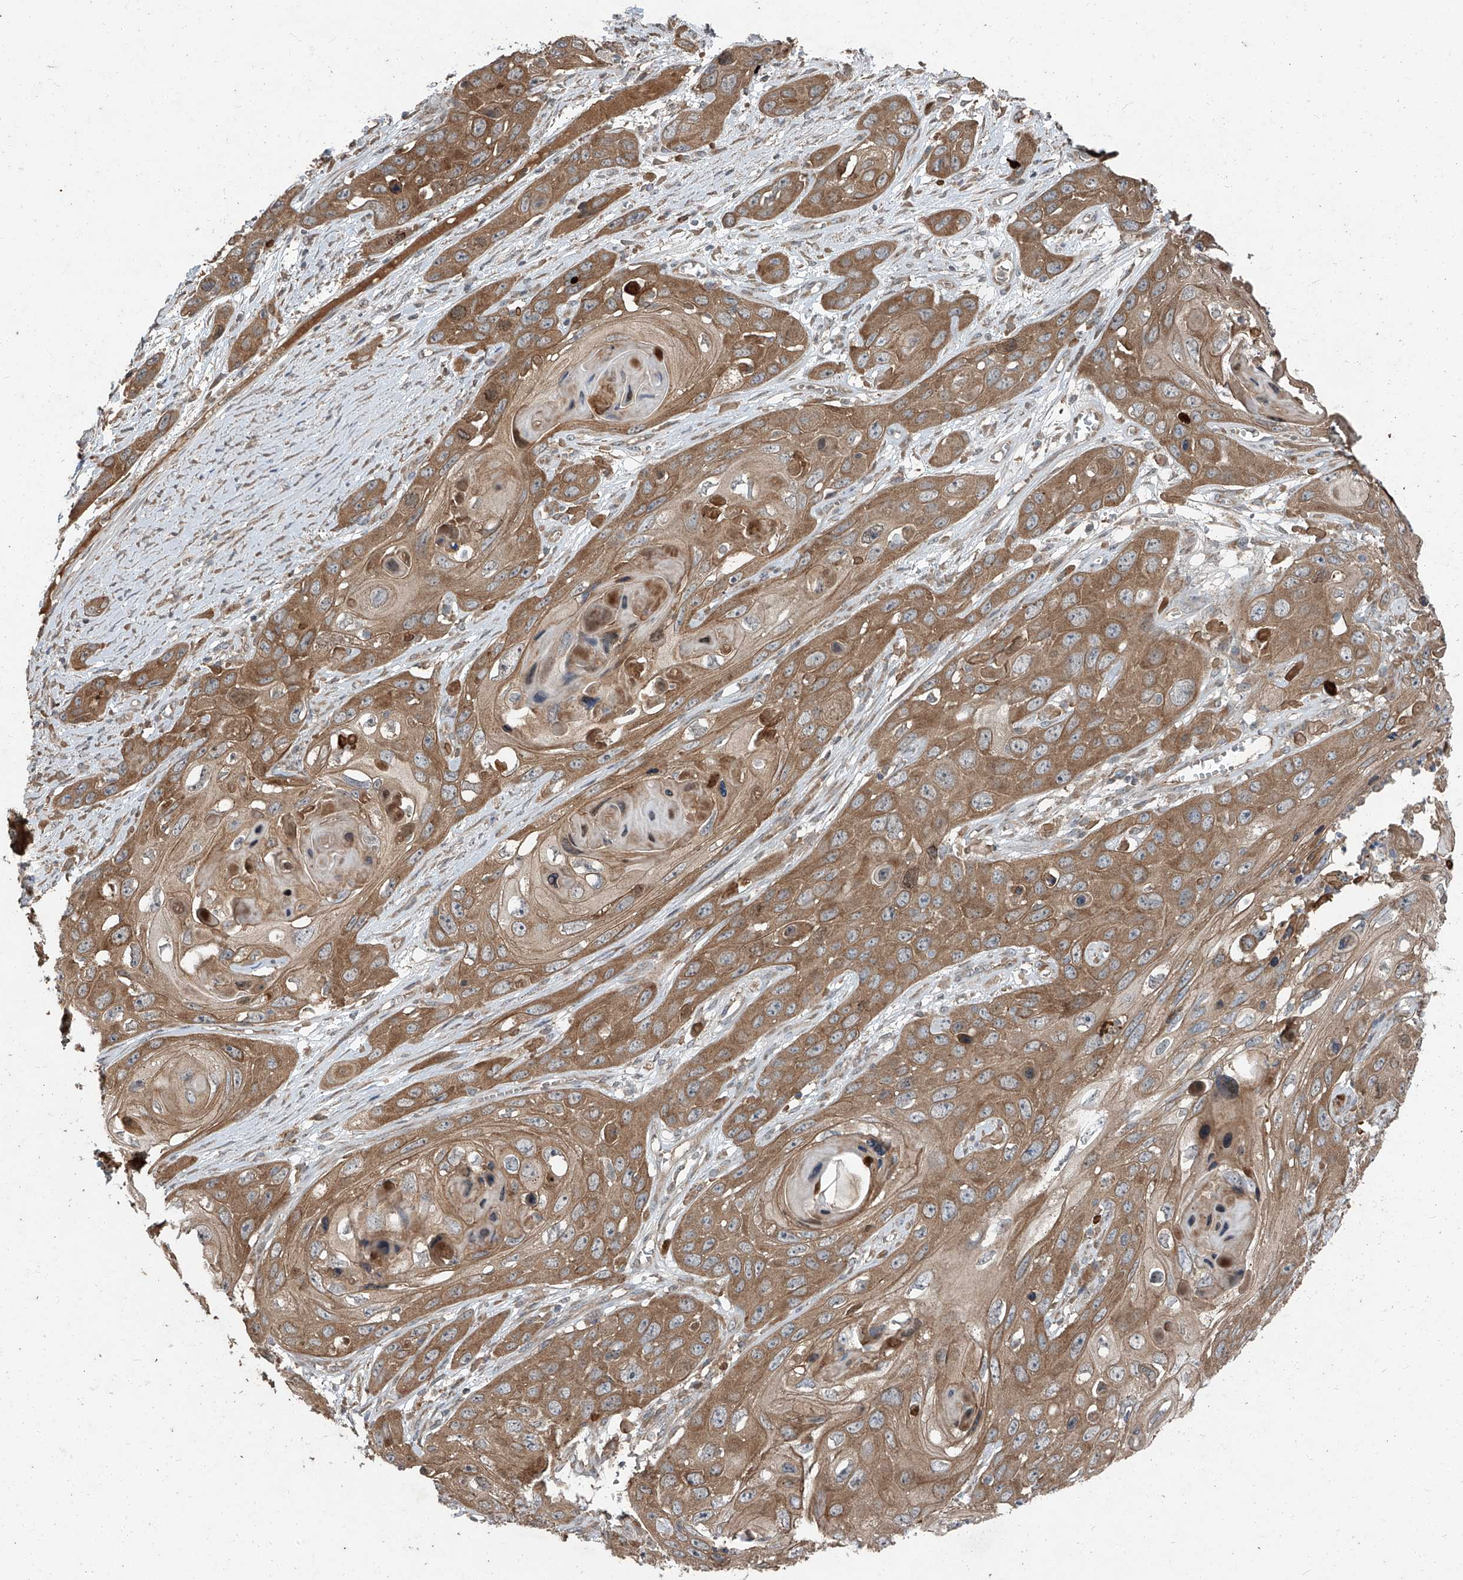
{"staining": {"intensity": "moderate", "quantity": ">75%", "location": "cytoplasmic/membranous"}, "tissue": "skin cancer", "cell_type": "Tumor cells", "image_type": "cancer", "snomed": [{"axis": "morphology", "description": "Squamous cell carcinoma, NOS"}, {"axis": "topography", "description": "Skin"}], "caption": "Human squamous cell carcinoma (skin) stained with a protein marker displays moderate staining in tumor cells.", "gene": "CCN1", "patient": {"sex": "male", "age": 55}}